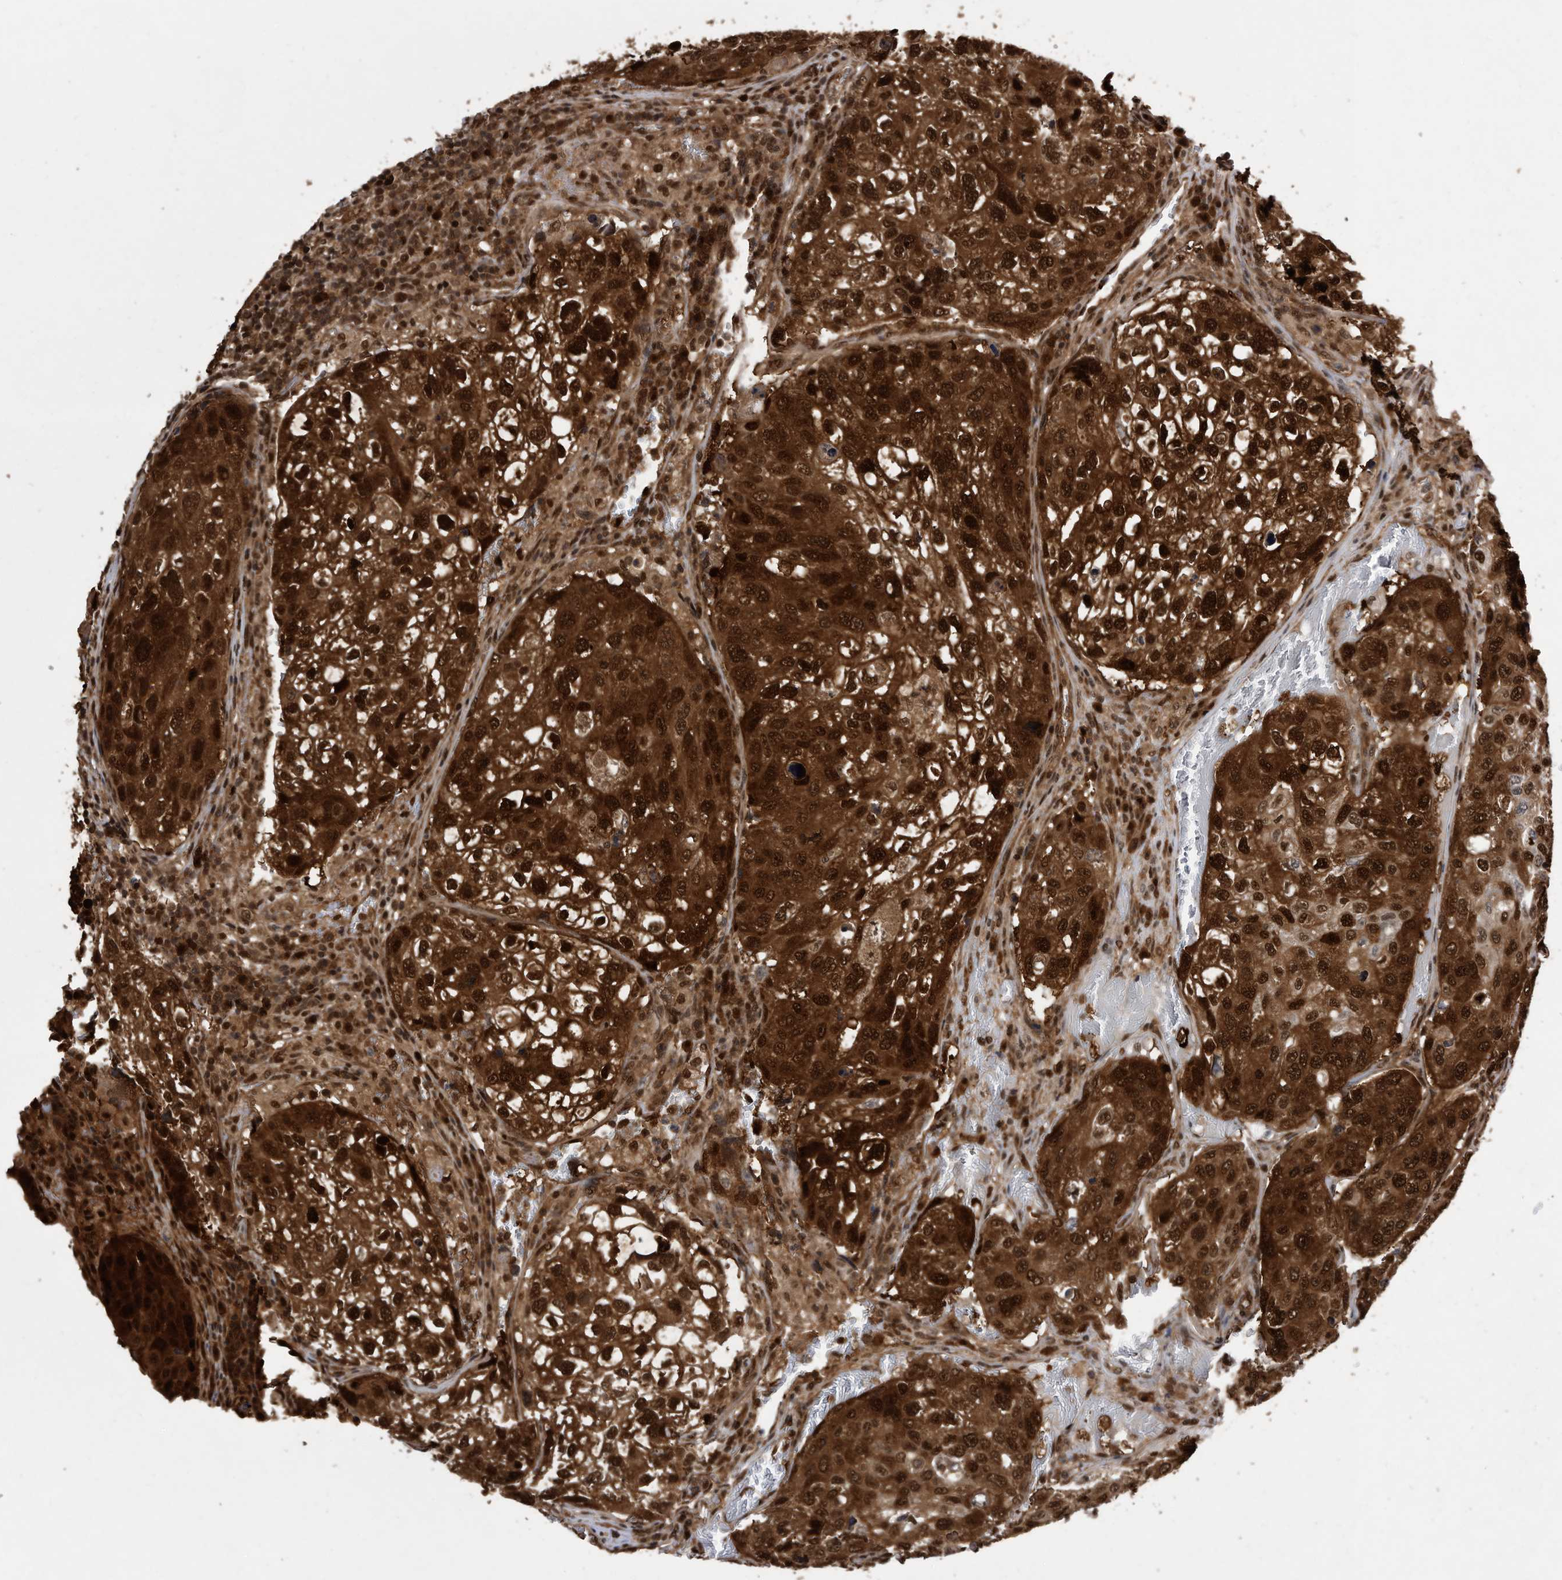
{"staining": {"intensity": "strong", "quantity": ">75%", "location": "cytoplasmic/membranous,nuclear"}, "tissue": "urothelial cancer", "cell_type": "Tumor cells", "image_type": "cancer", "snomed": [{"axis": "morphology", "description": "Urothelial carcinoma, High grade"}, {"axis": "topography", "description": "Lymph node"}, {"axis": "topography", "description": "Urinary bladder"}], "caption": "This is an image of immunohistochemistry (IHC) staining of high-grade urothelial carcinoma, which shows strong positivity in the cytoplasmic/membranous and nuclear of tumor cells.", "gene": "RAD23B", "patient": {"sex": "male", "age": 51}}